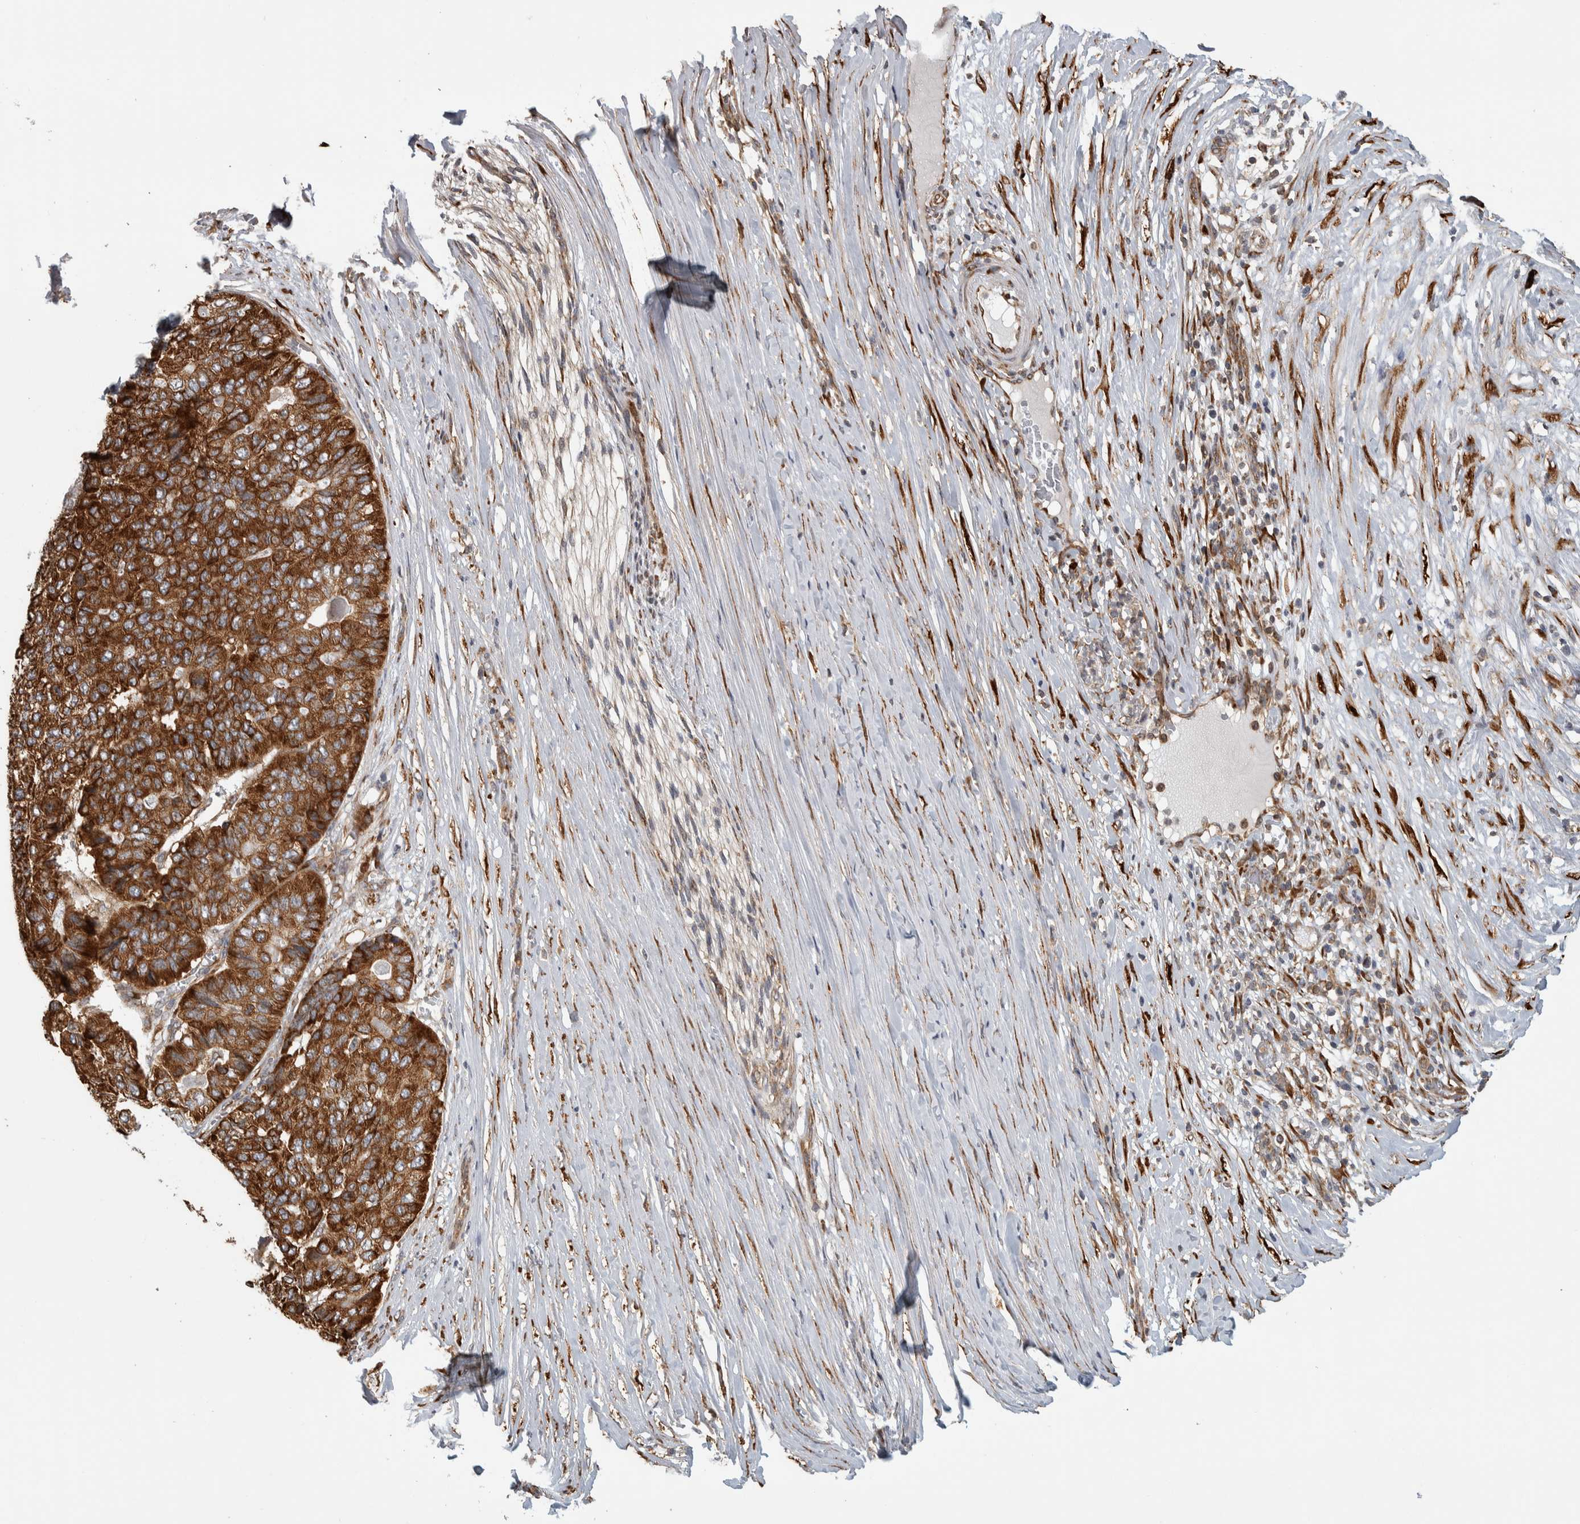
{"staining": {"intensity": "strong", "quantity": ">75%", "location": "cytoplasmic/membranous"}, "tissue": "pancreatic cancer", "cell_type": "Tumor cells", "image_type": "cancer", "snomed": [{"axis": "morphology", "description": "Adenocarcinoma, NOS"}, {"axis": "topography", "description": "Pancreas"}], "caption": "Immunohistochemistry (IHC) (DAB (3,3'-diaminobenzidine)) staining of human pancreatic cancer (adenocarcinoma) demonstrates strong cytoplasmic/membranous protein expression in about >75% of tumor cells. (DAB (3,3'-diaminobenzidine) IHC with brightfield microscopy, high magnification).", "gene": "EIF3H", "patient": {"sex": "male", "age": 50}}